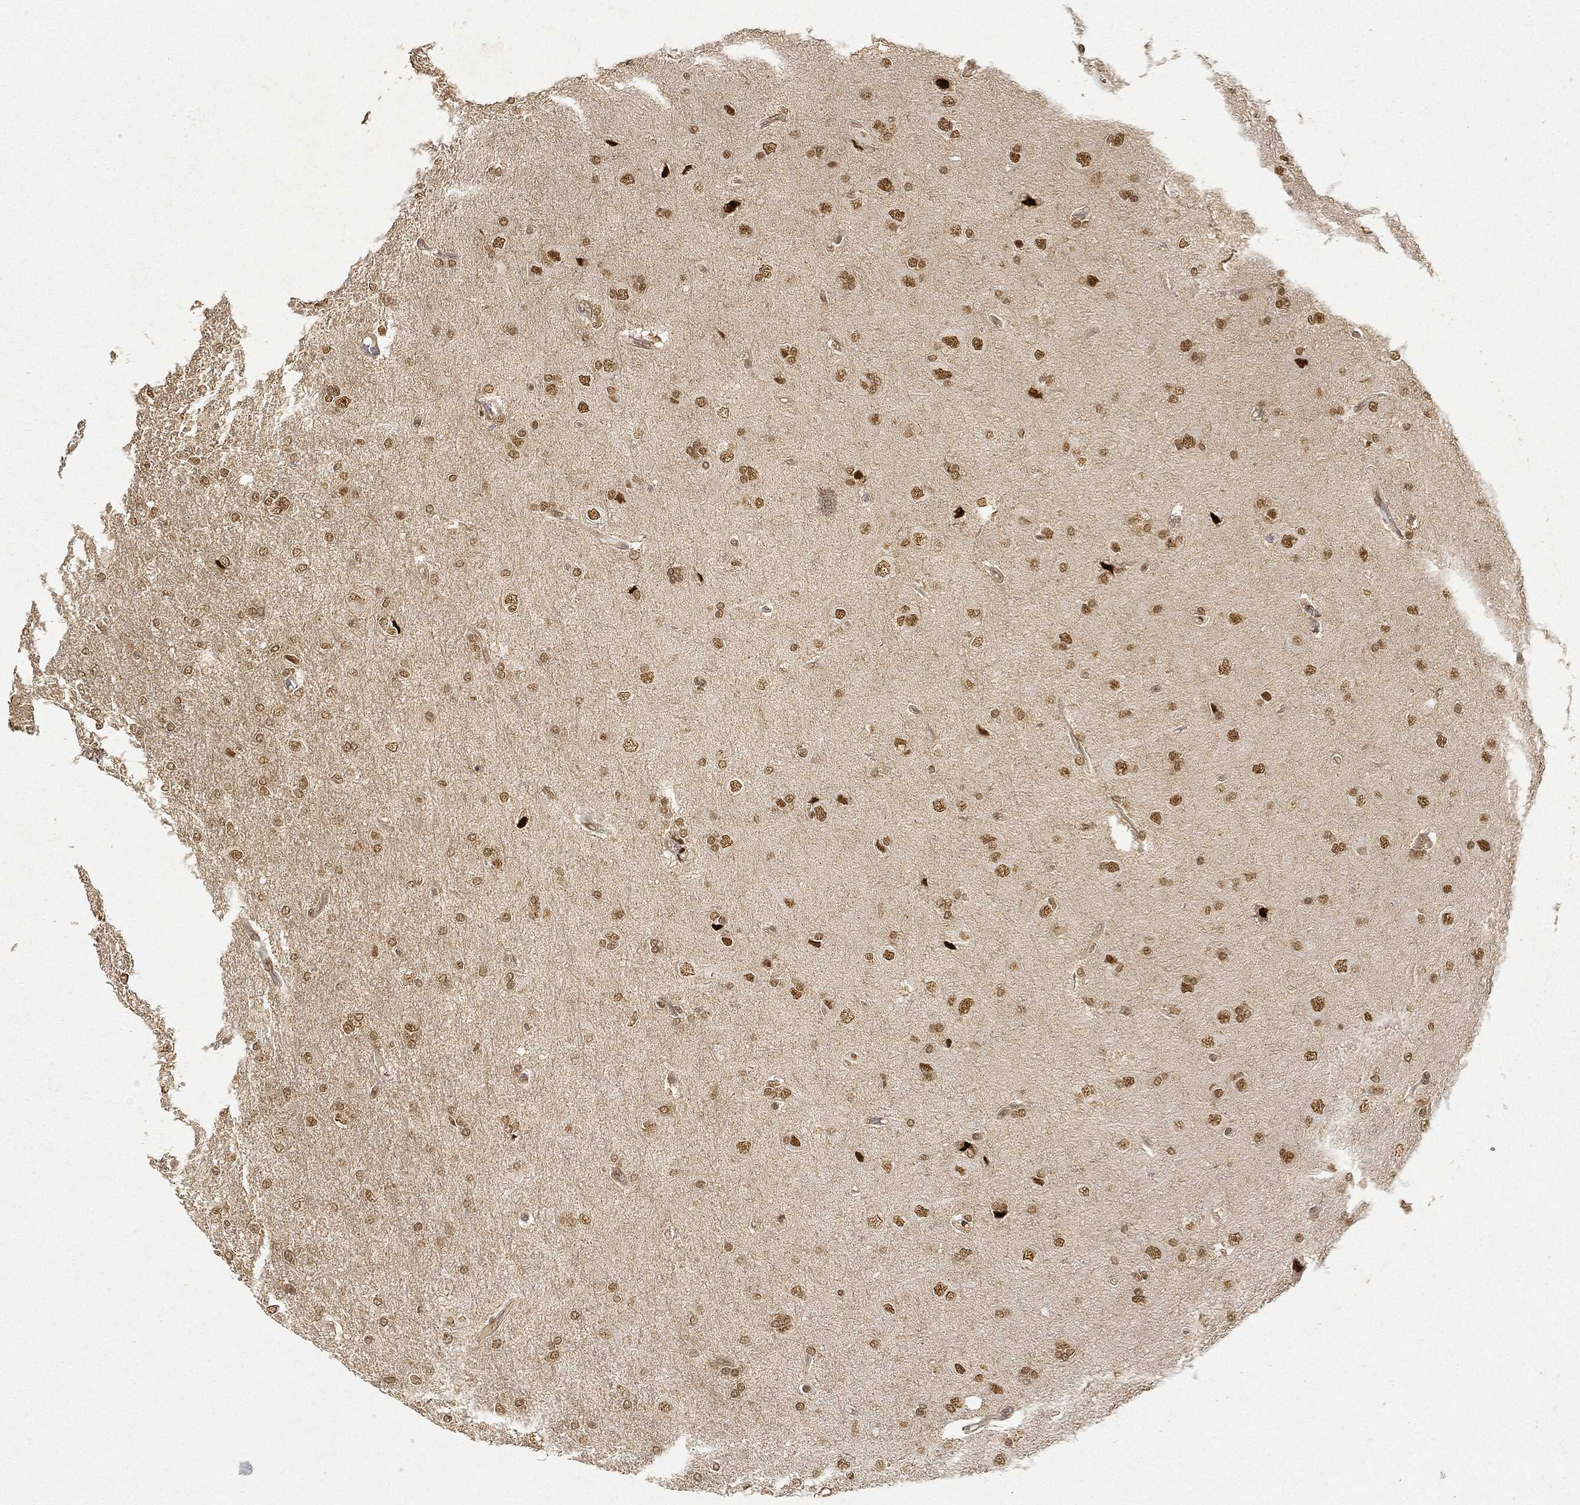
{"staining": {"intensity": "moderate", "quantity": ">75%", "location": "nuclear"}, "tissue": "glioma", "cell_type": "Tumor cells", "image_type": "cancer", "snomed": [{"axis": "morphology", "description": "Glioma, malignant, High grade"}, {"axis": "topography", "description": "Cerebral cortex"}], "caption": "A brown stain labels moderate nuclear staining of a protein in human glioma tumor cells.", "gene": "CIB1", "patient": {"sex": "male", "age": 70}}